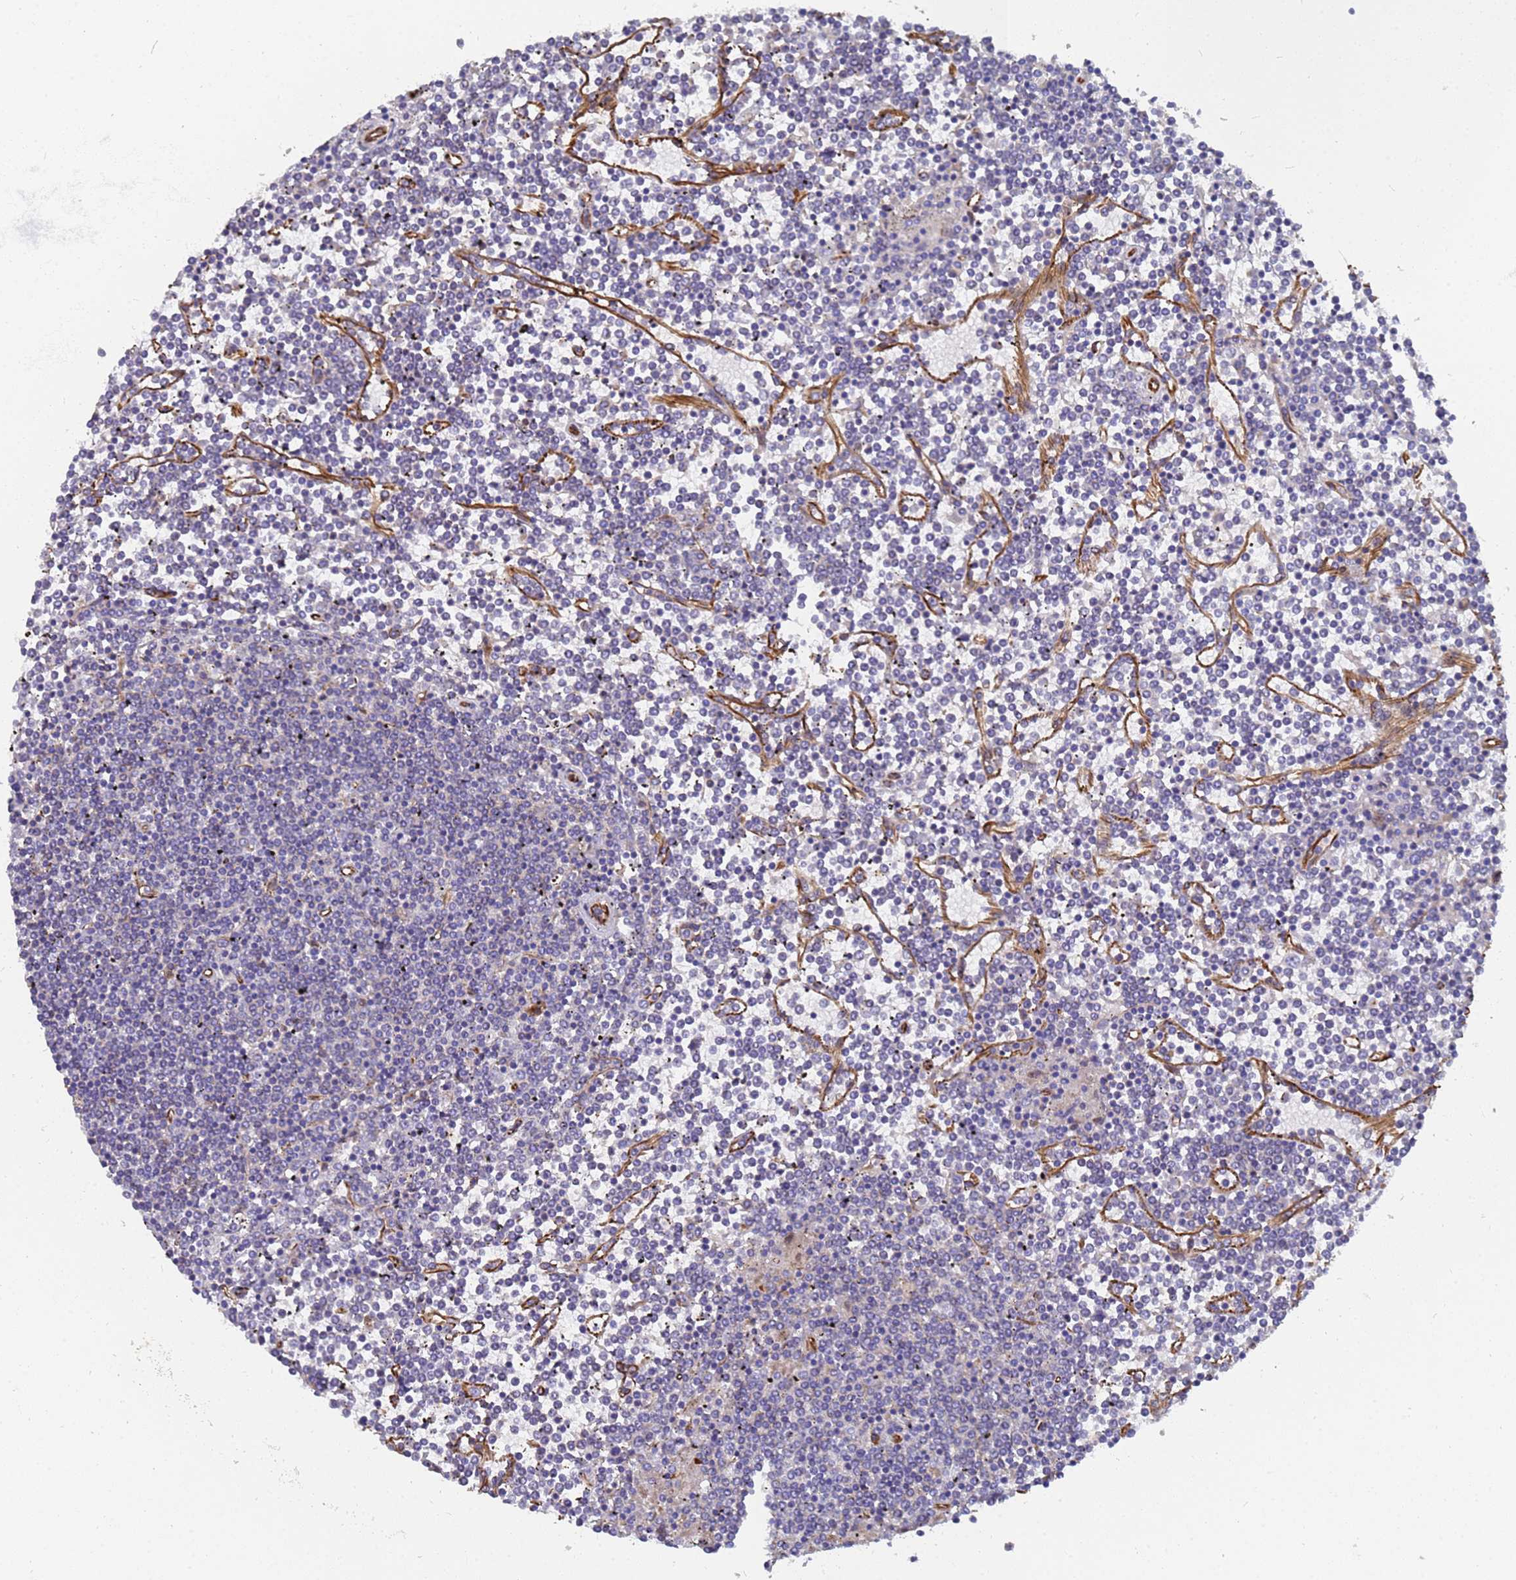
{"staining": {"intensity": "negative", "quantity": "none", "location": "none"}, "tissue": "lymphoma", "cell_type": "Tumor cells", "image_type": "cancer", "snomed": [{"axis": "morphology", "description": "Malignant lymphoma, non-Hodgkin's type, Low grade"}, {"axis": "topography", "description": "Spleen"}], "caption": "Immunohistochemistry micrograph of neoplastic tissue: human lymphoma stained with DAB (3,3'-diaminobenzidine) shows no significant protein staining in tumor cells. (DAB (3,3'-diaminobenzidine) IHC with hematoxylin counter stain).", "gene": "SYT13", "patient": {"sex": "female", "age": 19}}